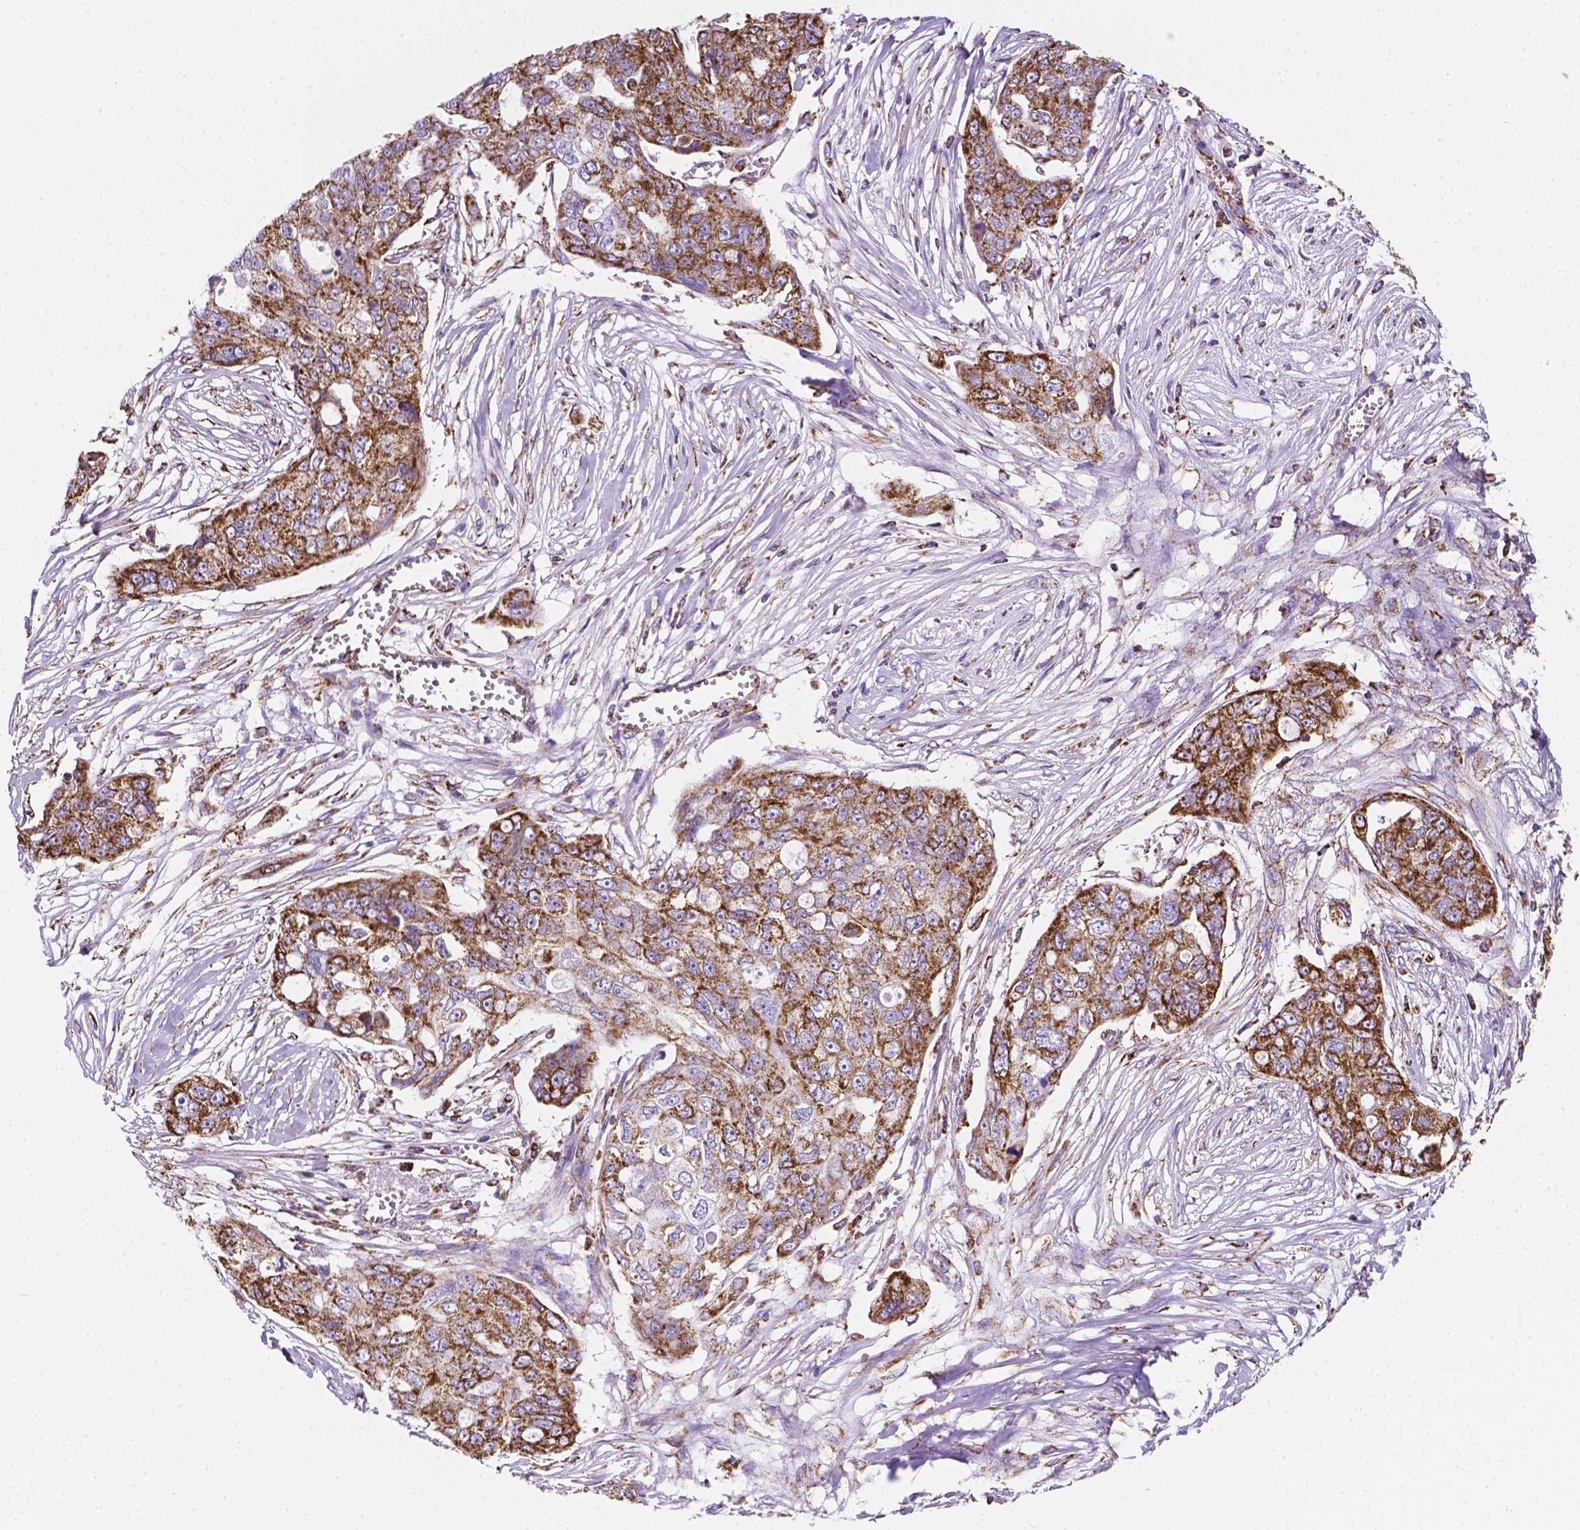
{"staining": {"intensity": "strong", "quantity": ">75%", "location": "cytoplasmic/membranous"}, "tissue": "ovarian cancer", "cell_type": "Tumor cells", "image_type": "cancer", "snomed": [{"axis": "morphology", "description": "Carcinoma, endometroid"}, {"axis": "topography", "description": "Ovary"}], "caption": "Tumor cells exhibit high levels of strong cytoplasmic/membranous positivity in about >75% of cells in ovarian cancer.", "gene": "RMDN3", "patient": {"sex": "female", "age": 70}}